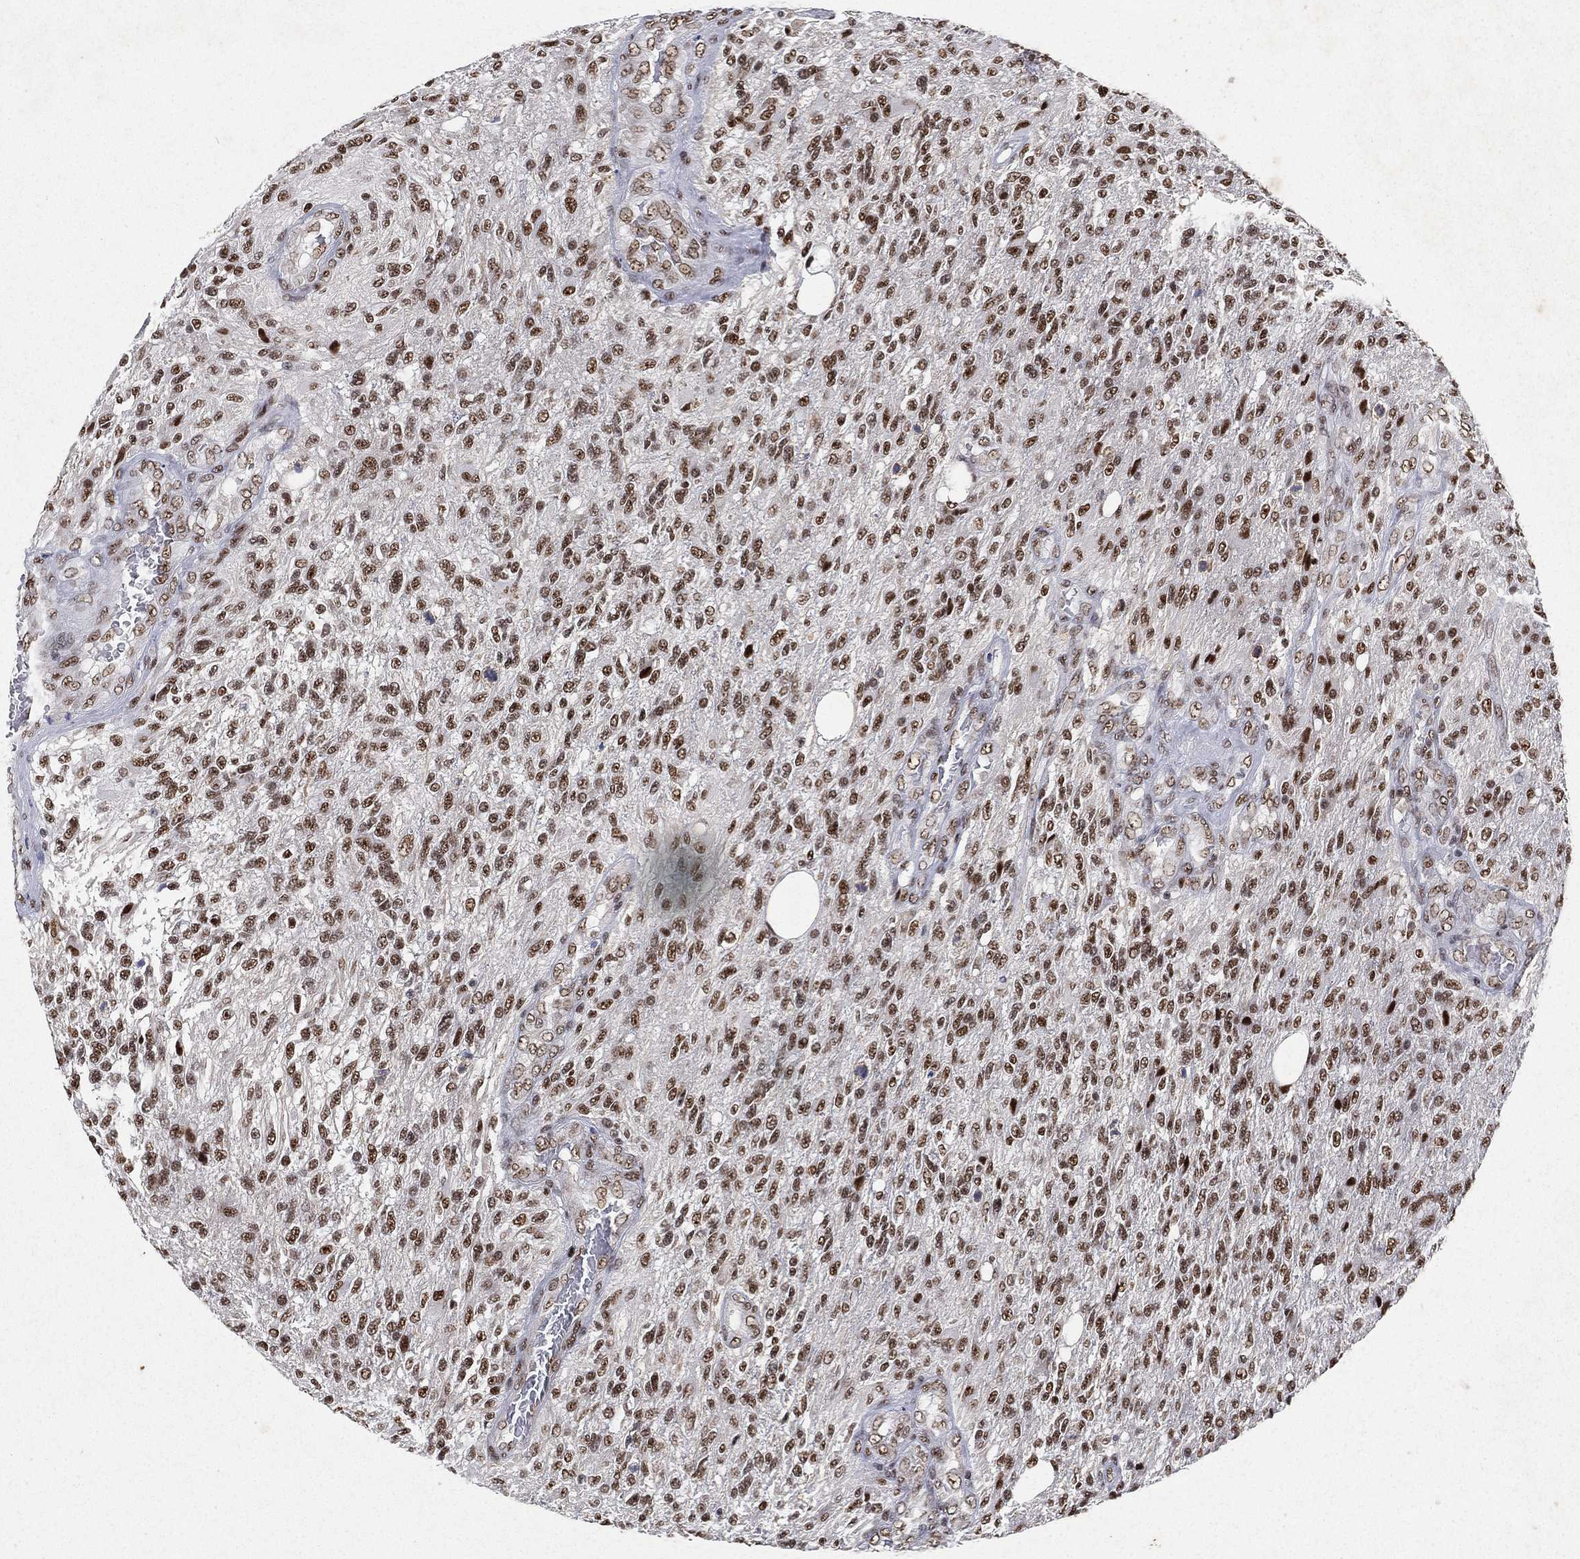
{"staining": {"intensity": "strong", "quantity": ">75%", "location": "nuclear"}, "tissue": "glioma", "cell_type": "Tumor cells", "image_type": "cancer", "snomed": [{"axis": "morphology", "description": "Glioma, malignant, High grade"}, {"axis": "topography", "description": "Brain"}], "caption": "Malignant glioma (high-grade) stained with a protein marker reveals strong staining in tumor cells.", "gene": "DDX27", "patient": {"sex": "male", "age": 56}}